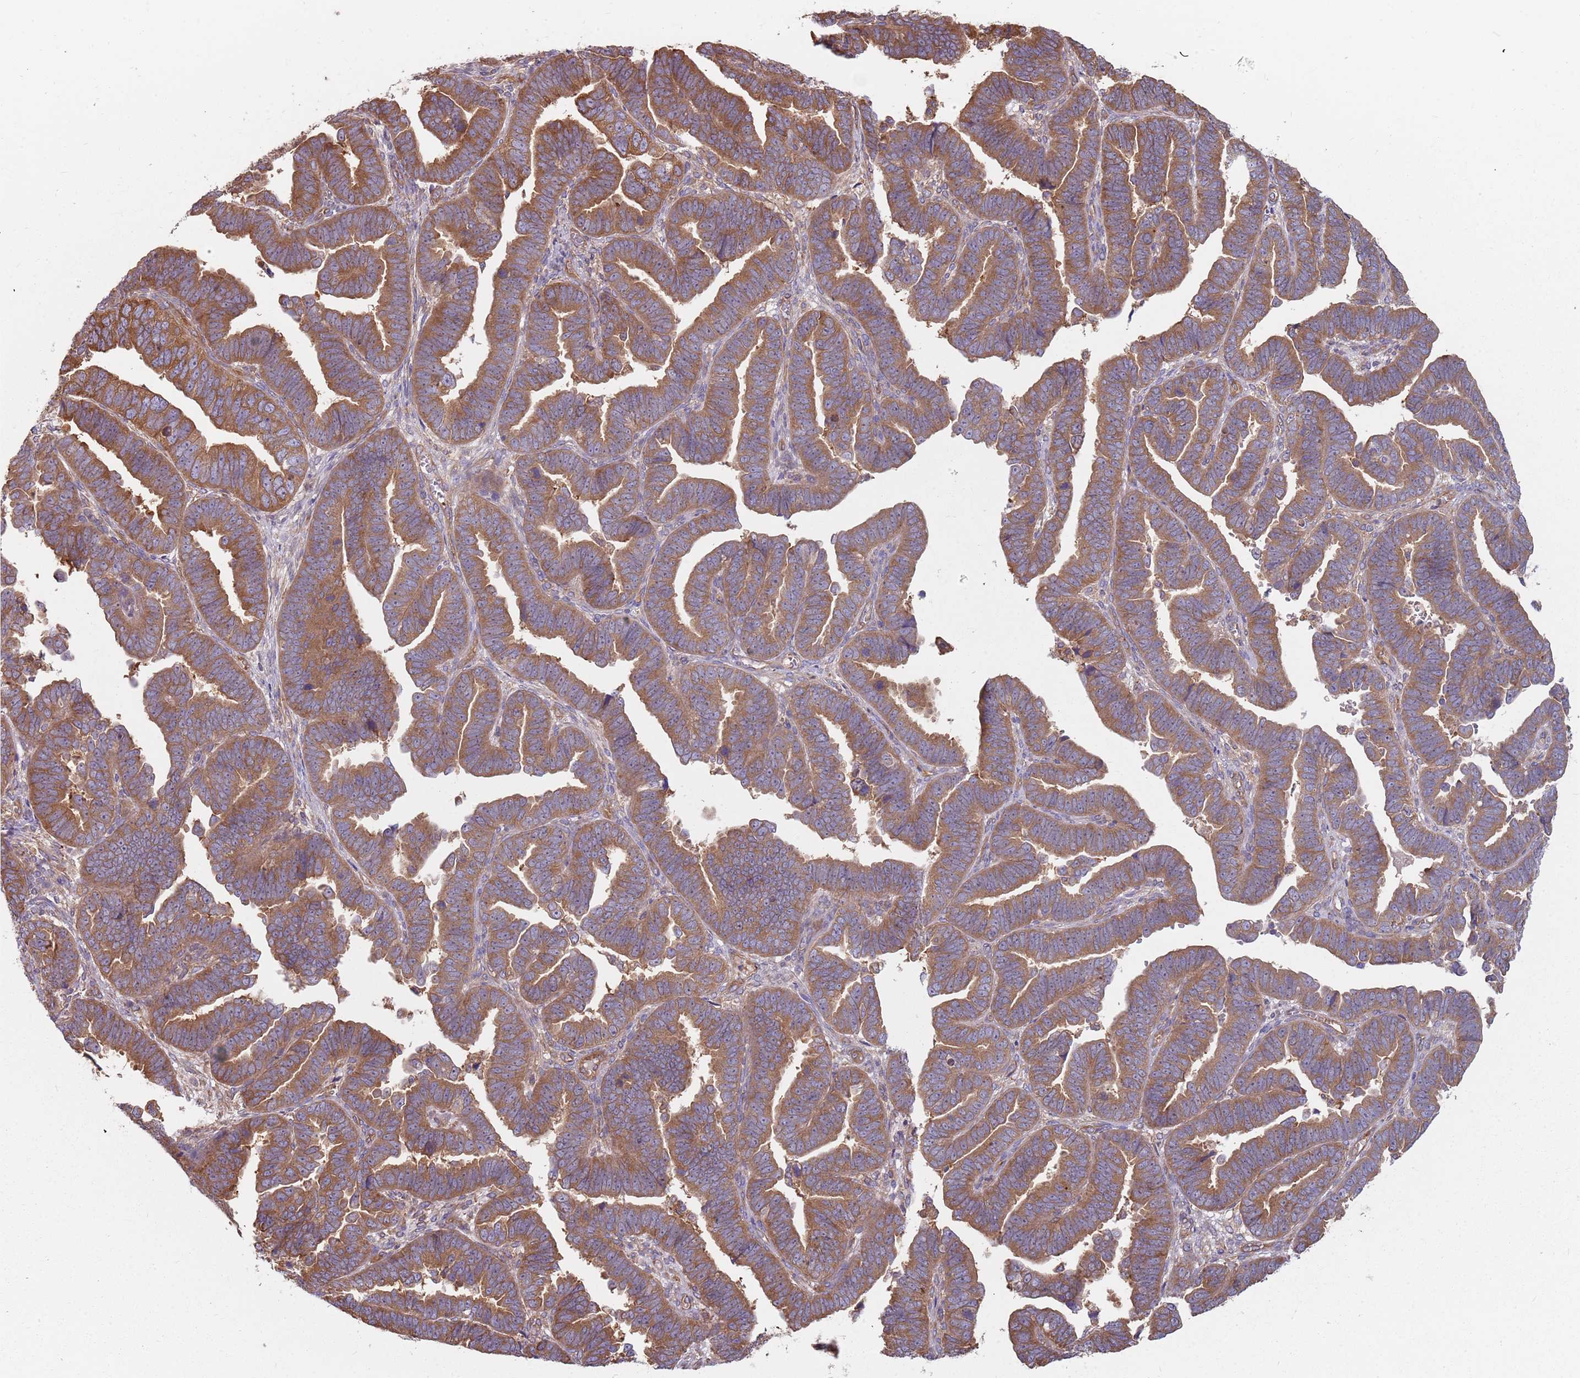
{"staining": {"intensity": "moderate", "quantity": ">75%", "location": "cytoplasmic/membranous"}, "tissue": "endometrial cancer", "cell_type": "Tumor cells", "image_type": "cancer", "snomed": [{"axis": "morphology", "description": "Adenocarcinoma, NOS"}, {"axis": "topography", "description": "Endometrium"}], "caption": "DAB immunohistochemical staining of human adenocarcinoma (endometrial) demonstrates moderate cytoplasmic/membranous protein positivity in approximately >75% of tumor cells.", "gene": "SPDL1", "patient": {"sex": "female", "age": 75}}